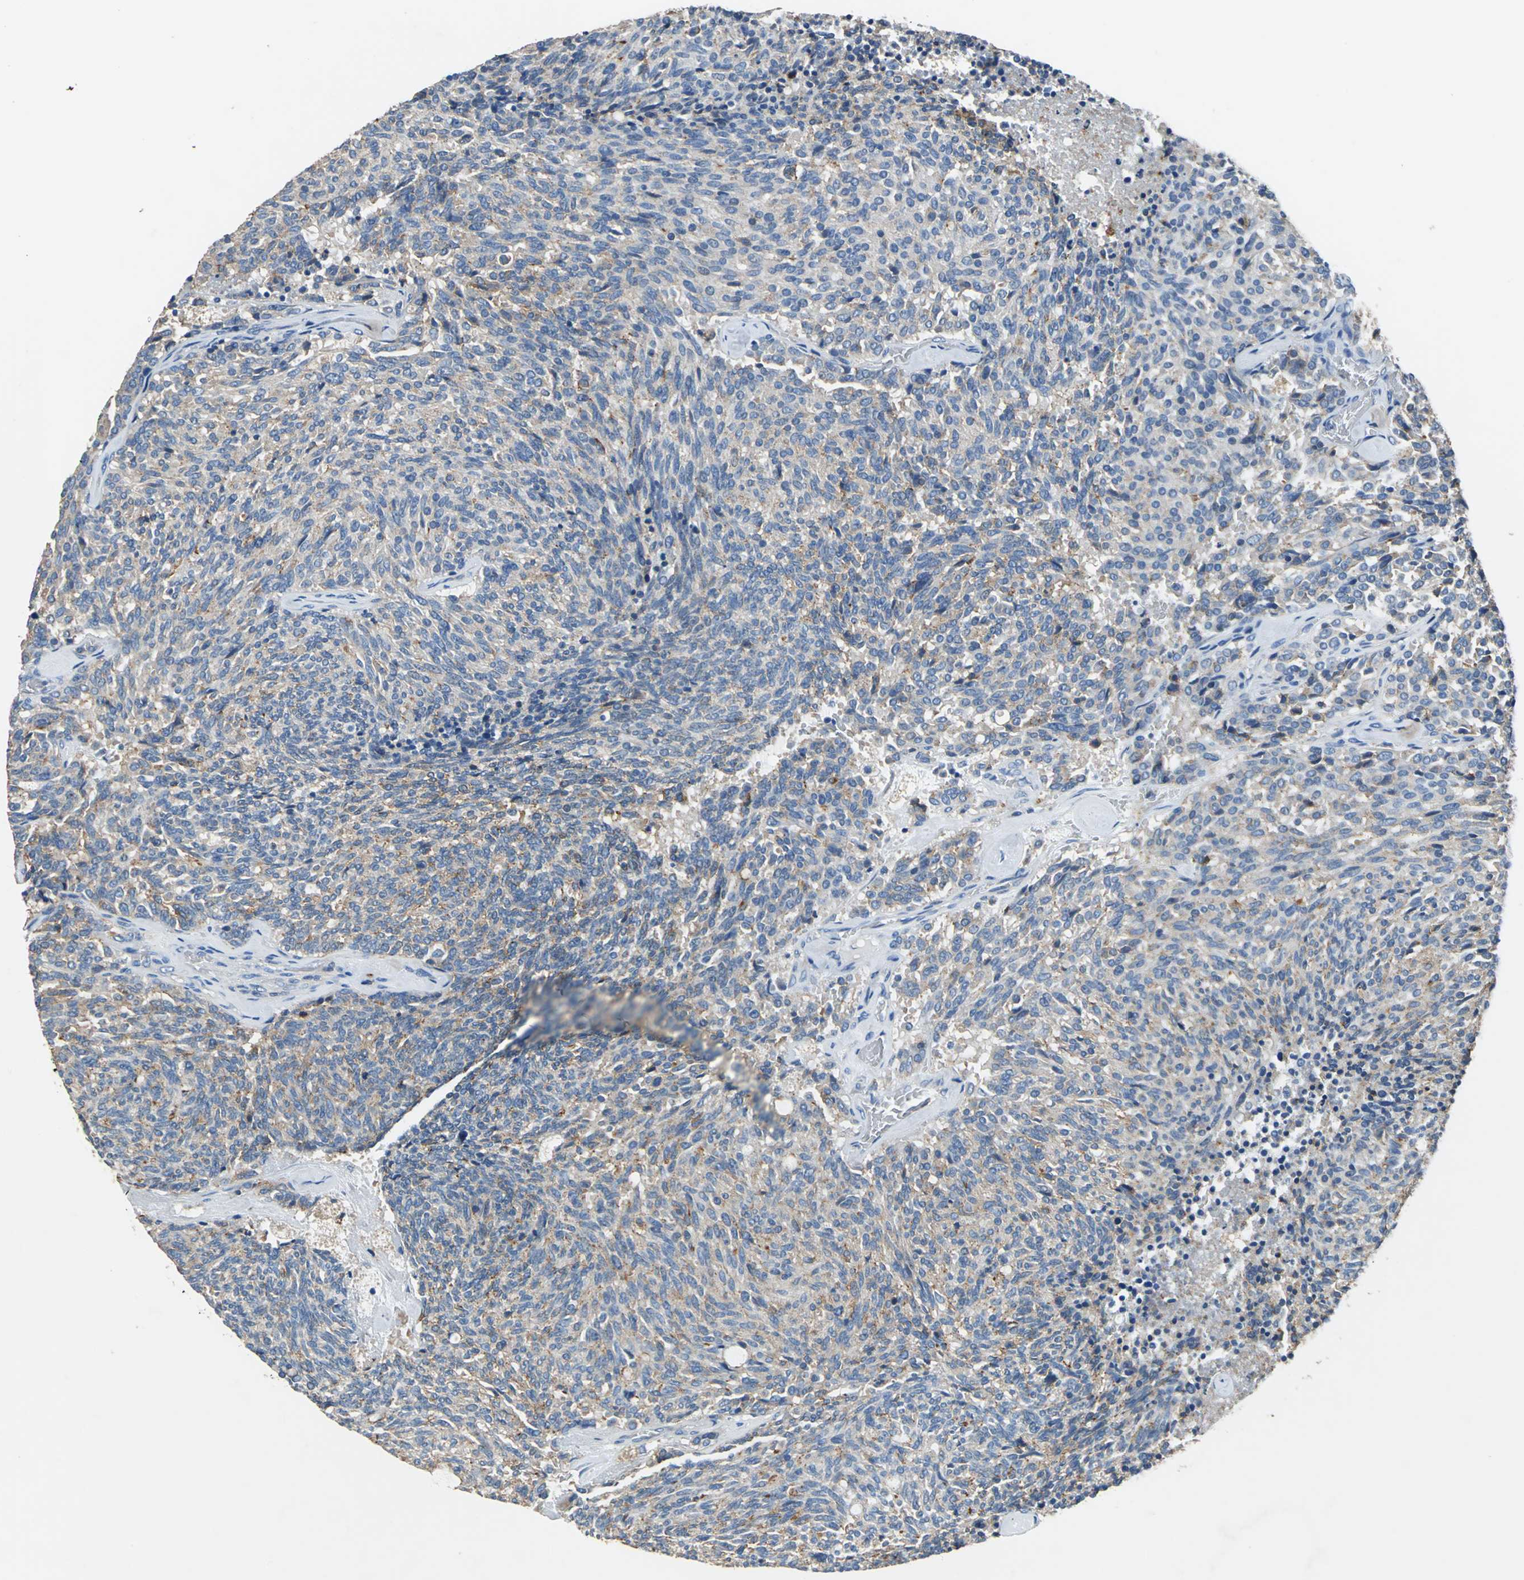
{"staining": {"intensity": "weak", "quantity": "25%-75%", "location": "cytoplasmic/membranous"}, "tissue": "carcinoid", "cell_type": "Tumor cells", "image_type": "cancer", "snomed": [{"axis": "morphology", "description": "Carcinoid, malignant, NOS"}, {"axis": "topography", "description": "Pancreas"}], "caption": "The micrograph shows immunohistochemical staining of carcinoid (malignant). There is weak cytoplasmic/membranous positivity is identified in about 25%-75% of tumor cells. Ihc stains the protein of interest in brown and the nuclei are stained blue.", "gene": "PRKCA", "patient": {"sex": "female", "age": 54}}